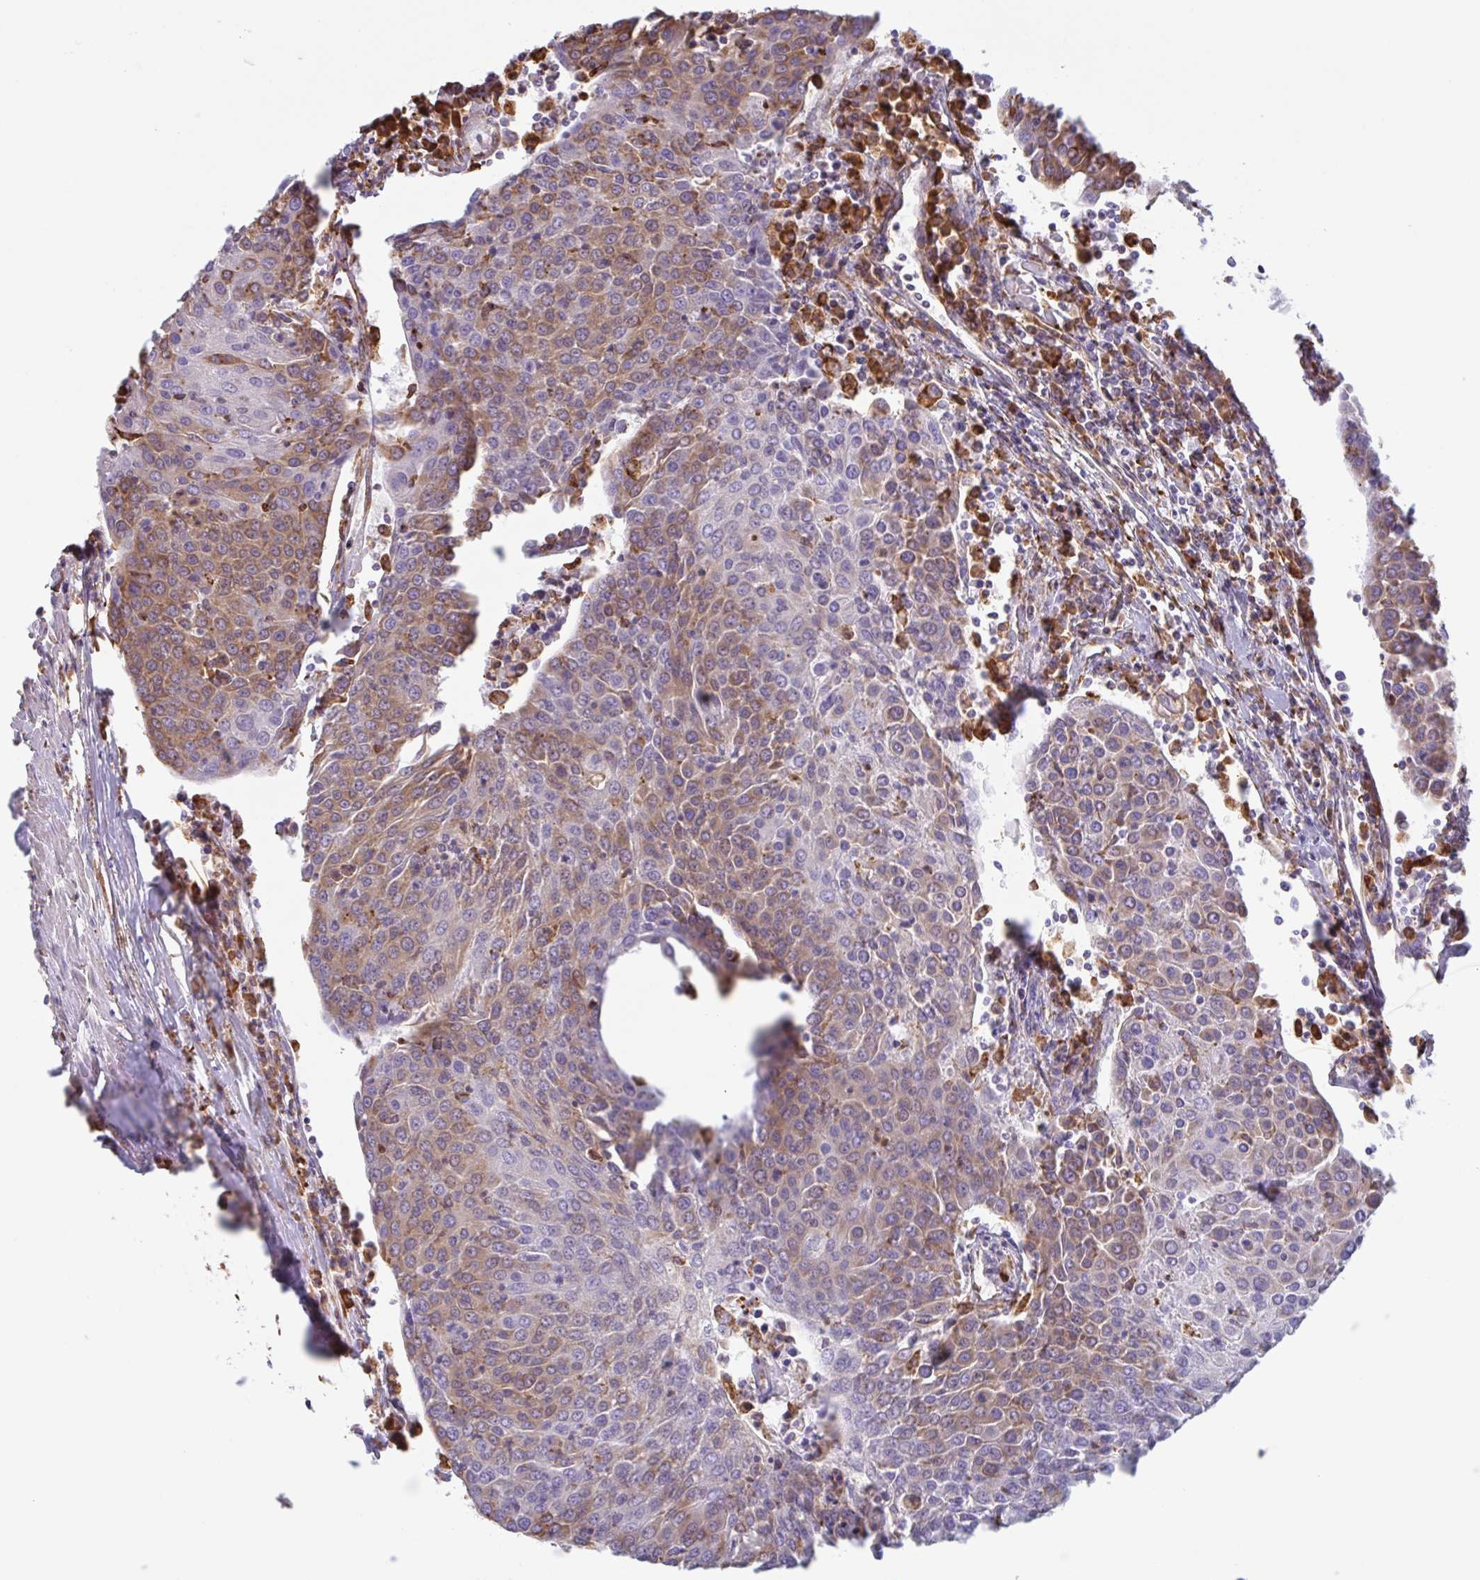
{"staining": {"intensity": "weak", "quantity": "25%-75%", "location": "cytoplasmic/membranous"}, "tissue": "urothelial cancer", "cell_type": "Tumor cells", "image_type": "cancer", "snomed": [{"axis": "morphology", "description": "Urothelial carcinoma, High grade"}, {"axis": "topography", "description": "Urinary bladder"}], "caption": "Urothelial carcinoma (high-grade) stained with a brown dye demonstrates weak cytoplasmic/membranous positive staining in about 25%-75% of tumor cells.", "gene": "DOK4", "patient": {"sex": "female", "age": 85}}